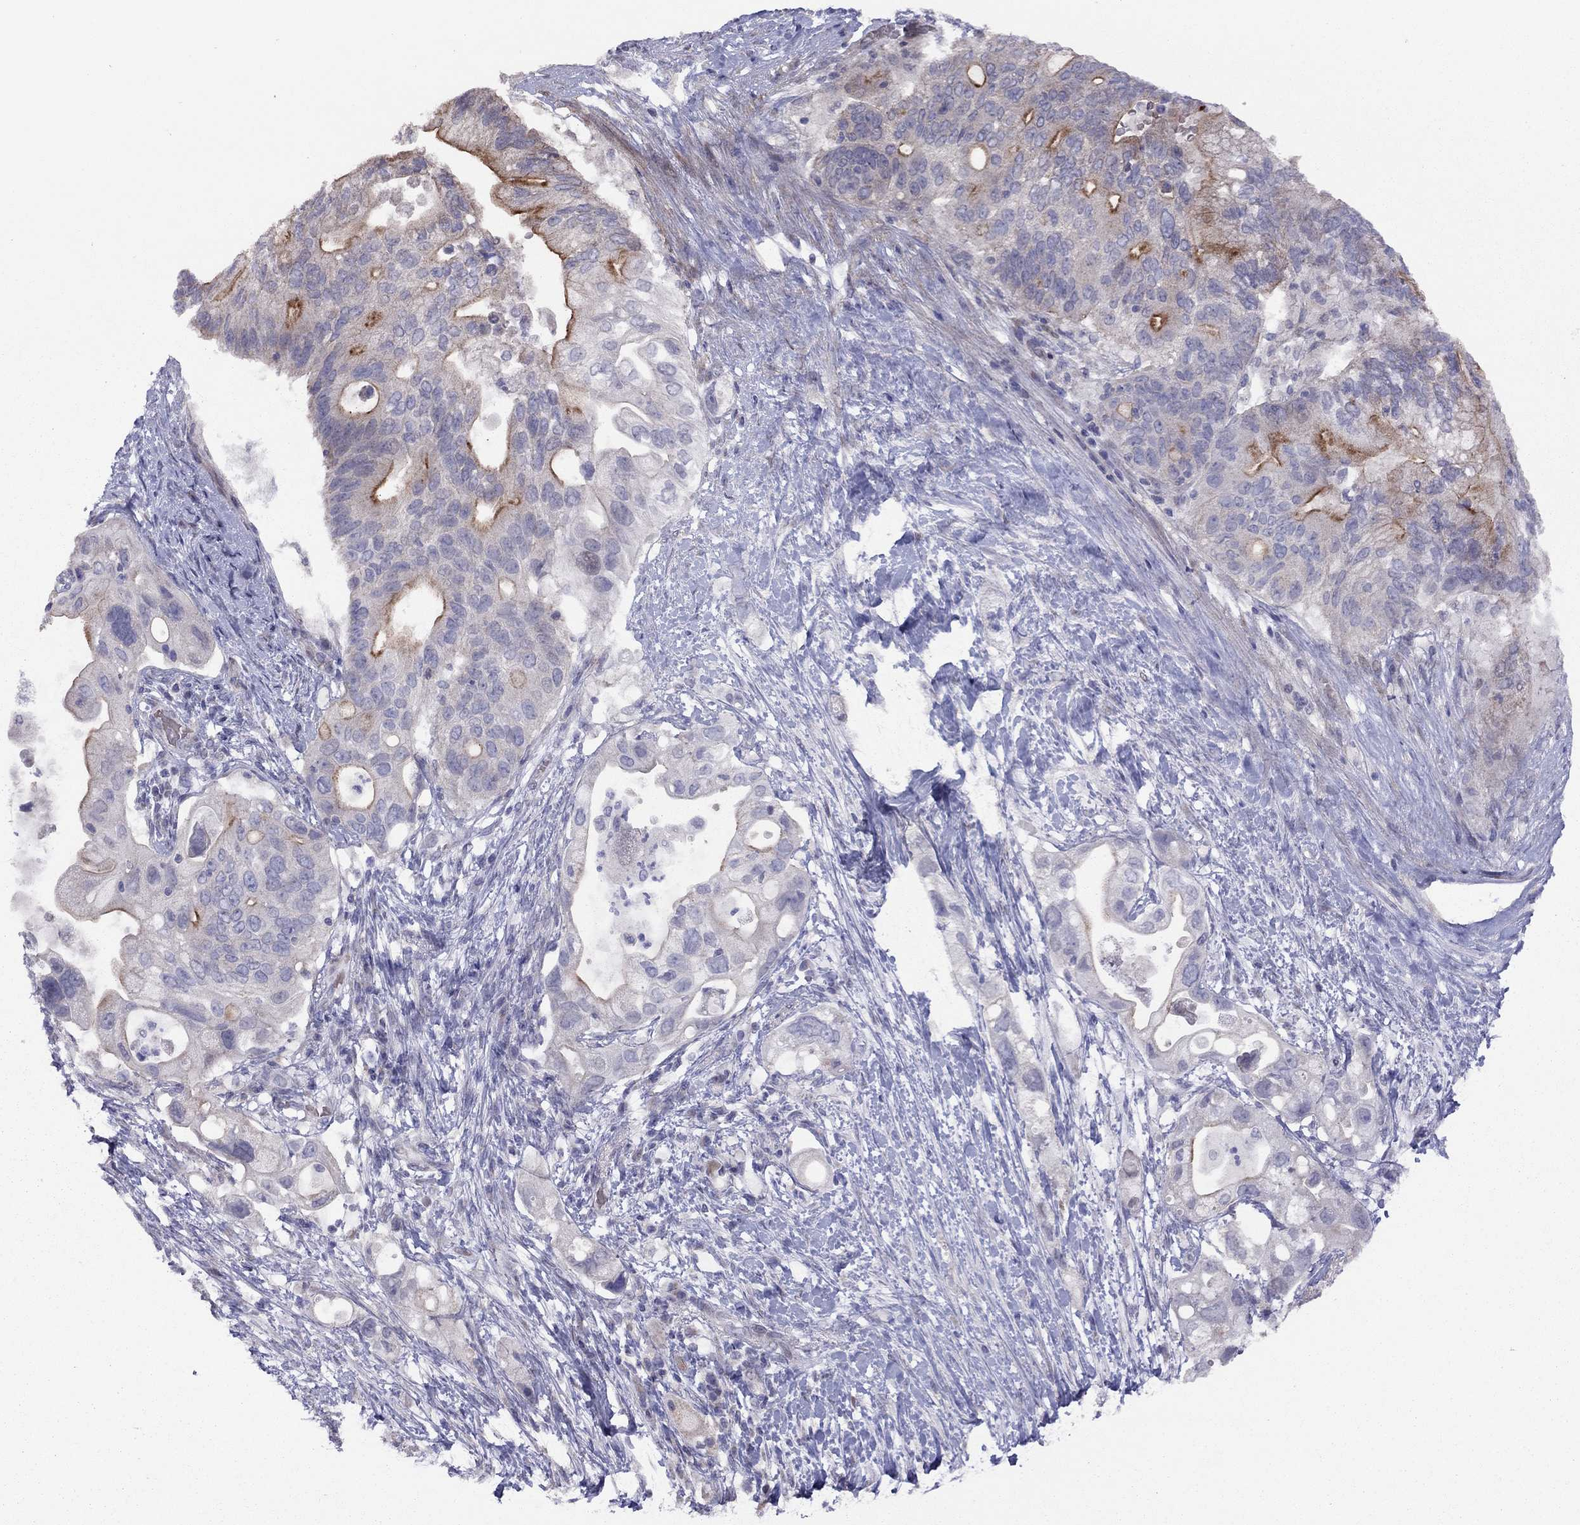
{"staining": {"intensity": "strong", "quantity": "<25%", "location": "cytoplasmic/membranous"}, "tissue": "pancreatic cancer", "cell_type": "Tumor cells", "image_type": "cancer", "snomed": [{"axis": "morphology", "description": "Adenocarcinoma, NOS"}, {"axis": "topography", "description": "Pancreas"}], "caption": "IHC (DAB) staining of pancreatic cancer (adenocarcinoma) demonstrates strong cytoplasmic/membranous protein expression in about <25% of tumor cells.", "gene": "SYTL2", "patient": {"sex": "female", "age": 72}}